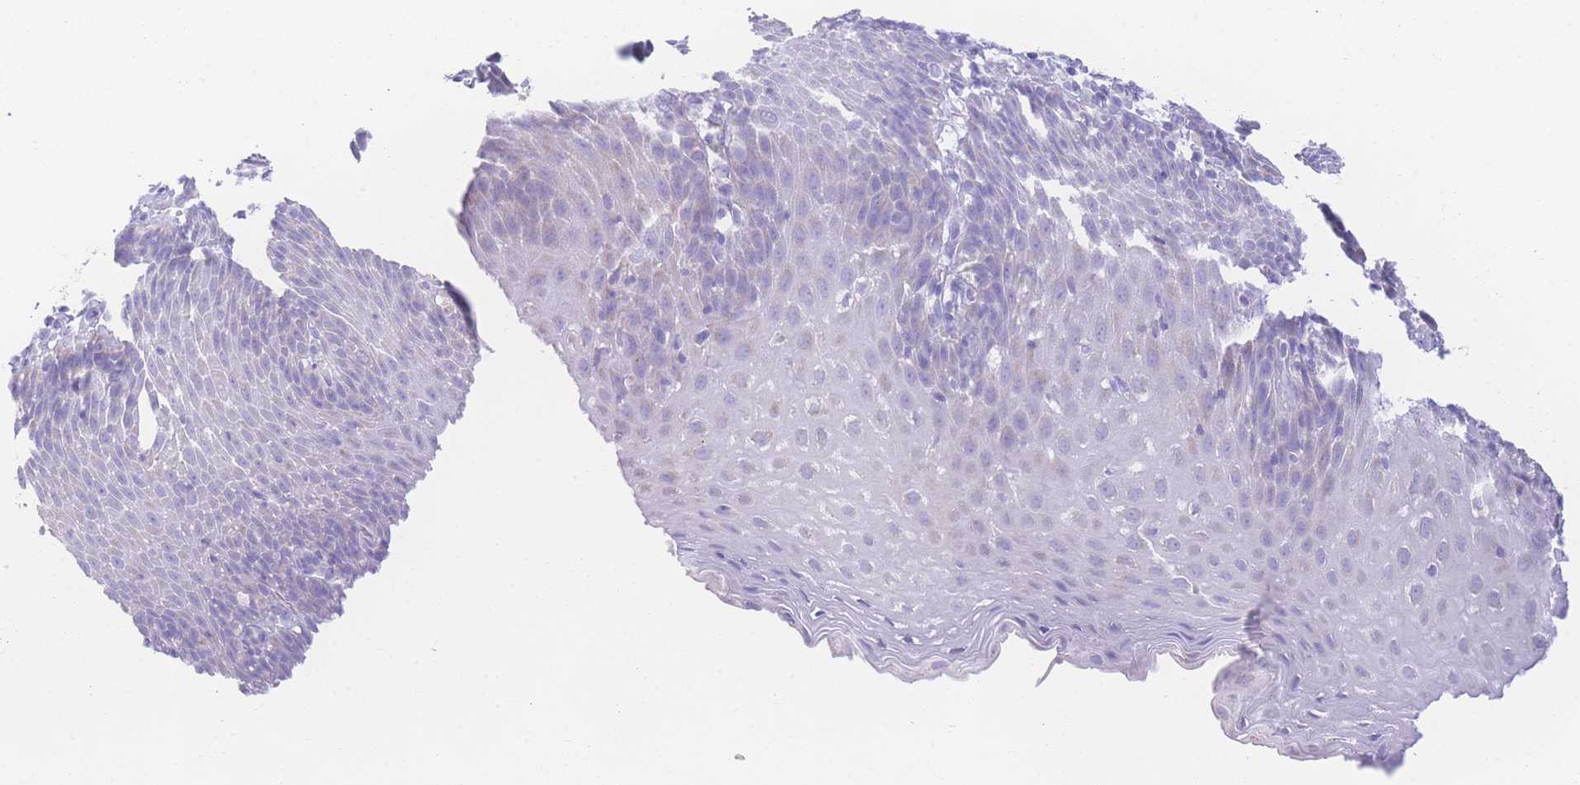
{"staining": {"intensity": "negative", "quantity": "none", "location": "none"}, "tissue": "esophagus", "cell_type": "Squamous epithelial cells", "image_type": "normal", "snomed": [{"axis": "morphology", "description": "Normal tissue, NOS"}, {"axis": "topography", "description": "Esophagus"}], "caption": "This is an IHC photomicrograph of benign human esophagus. There is no staining in squamous epithelial cells.", "gene": "NBEAL1", "patient": {"sex": "female", "age": 61}}